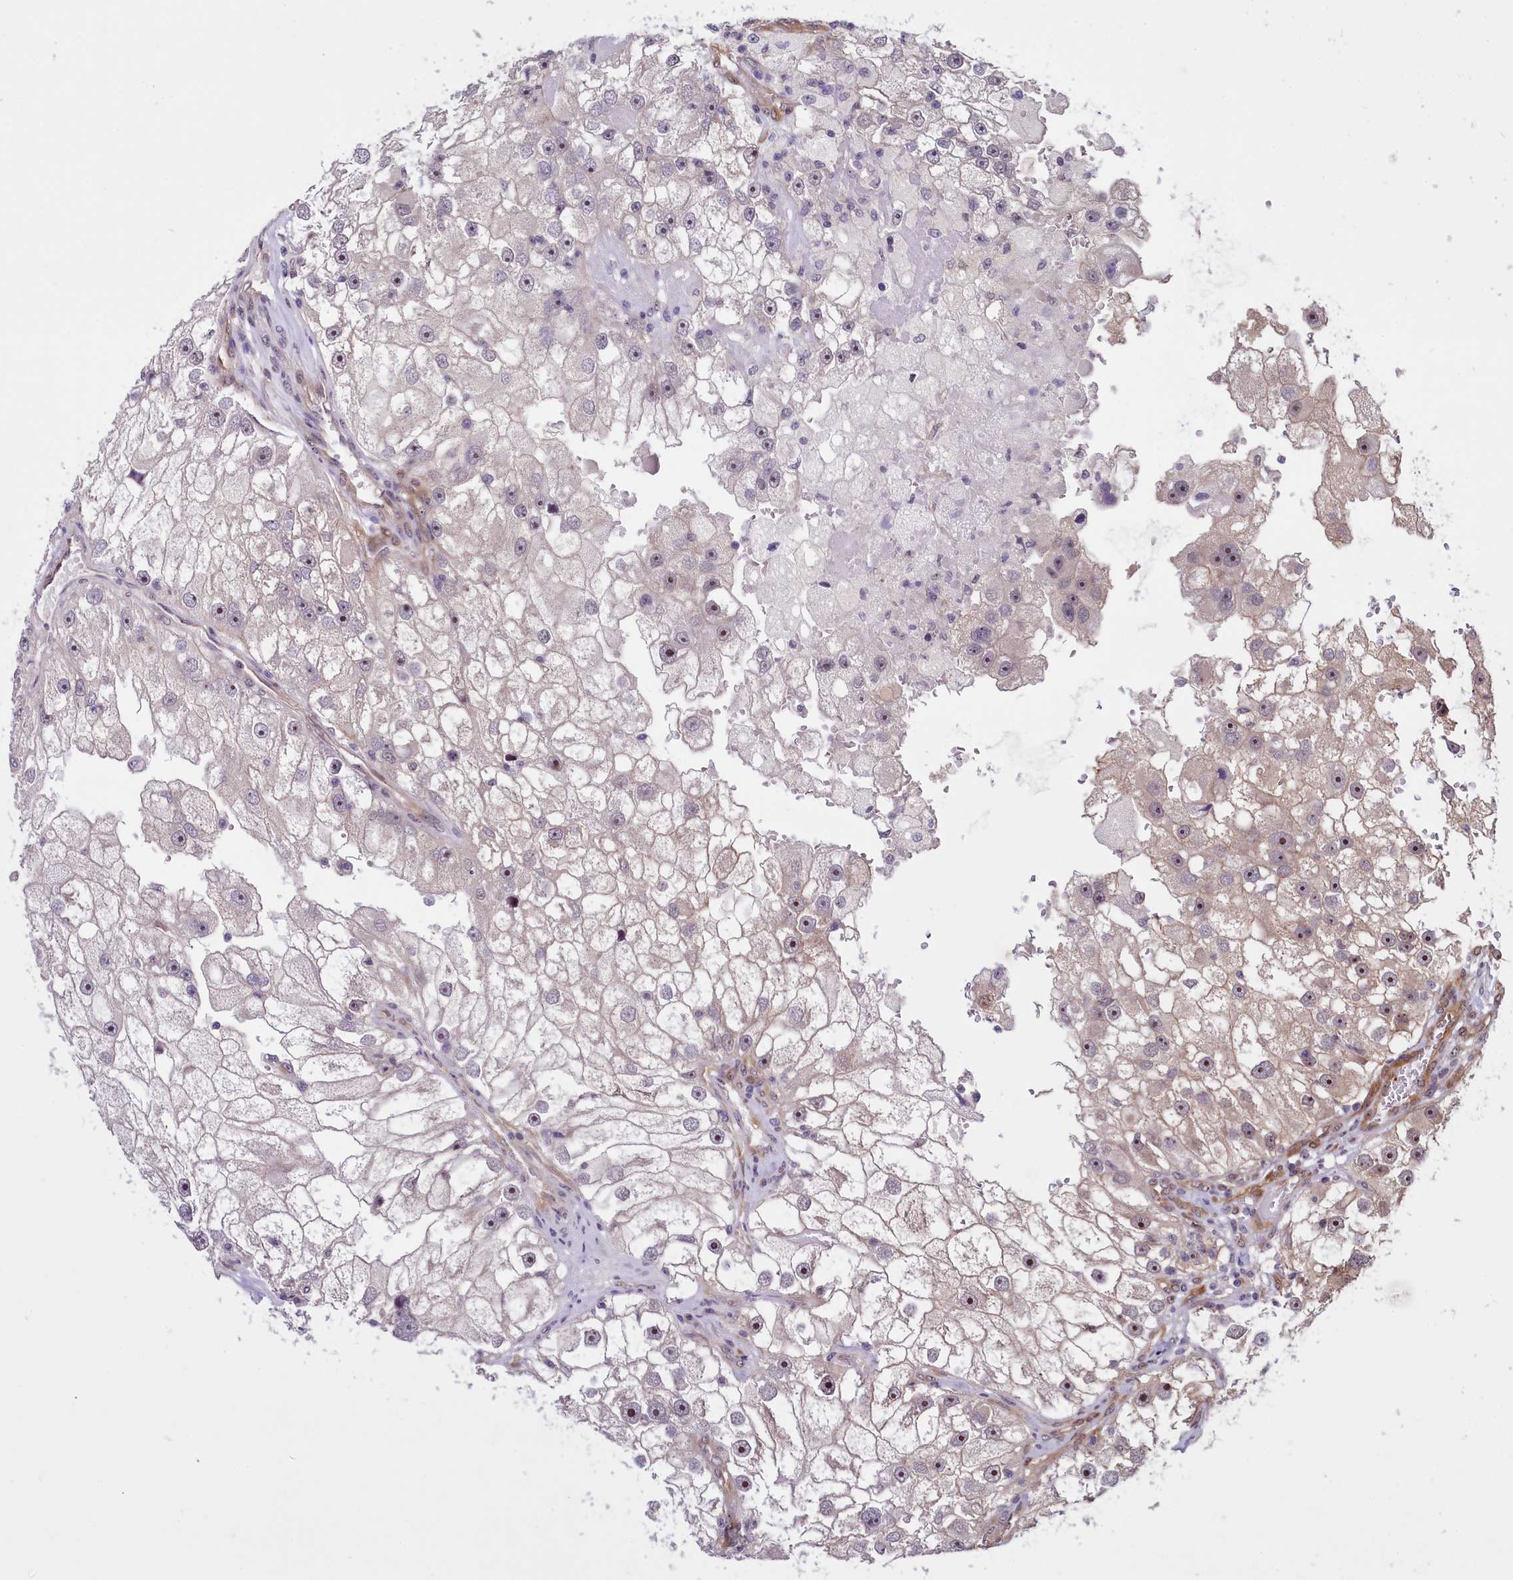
{"staining": {"intensity": "moderate", "quantity": "<25%", "location": "nuclear"}, "tissue": "renal cancer", "cell_type": "Tumor cells", "image_type": "cancer", "snomed": [{"axis": "morphology", "description": "Adenocarcinoma, NOS"}, {"axis": "topography", "description": "Kidney"}], "caption": "Protein staining displays moderate nuclear positivity in about <25% of tumor cells in adenocarcinoma (renal).", "gene": "BCAR1", "patient": {"sex": "male", "age": 63}}